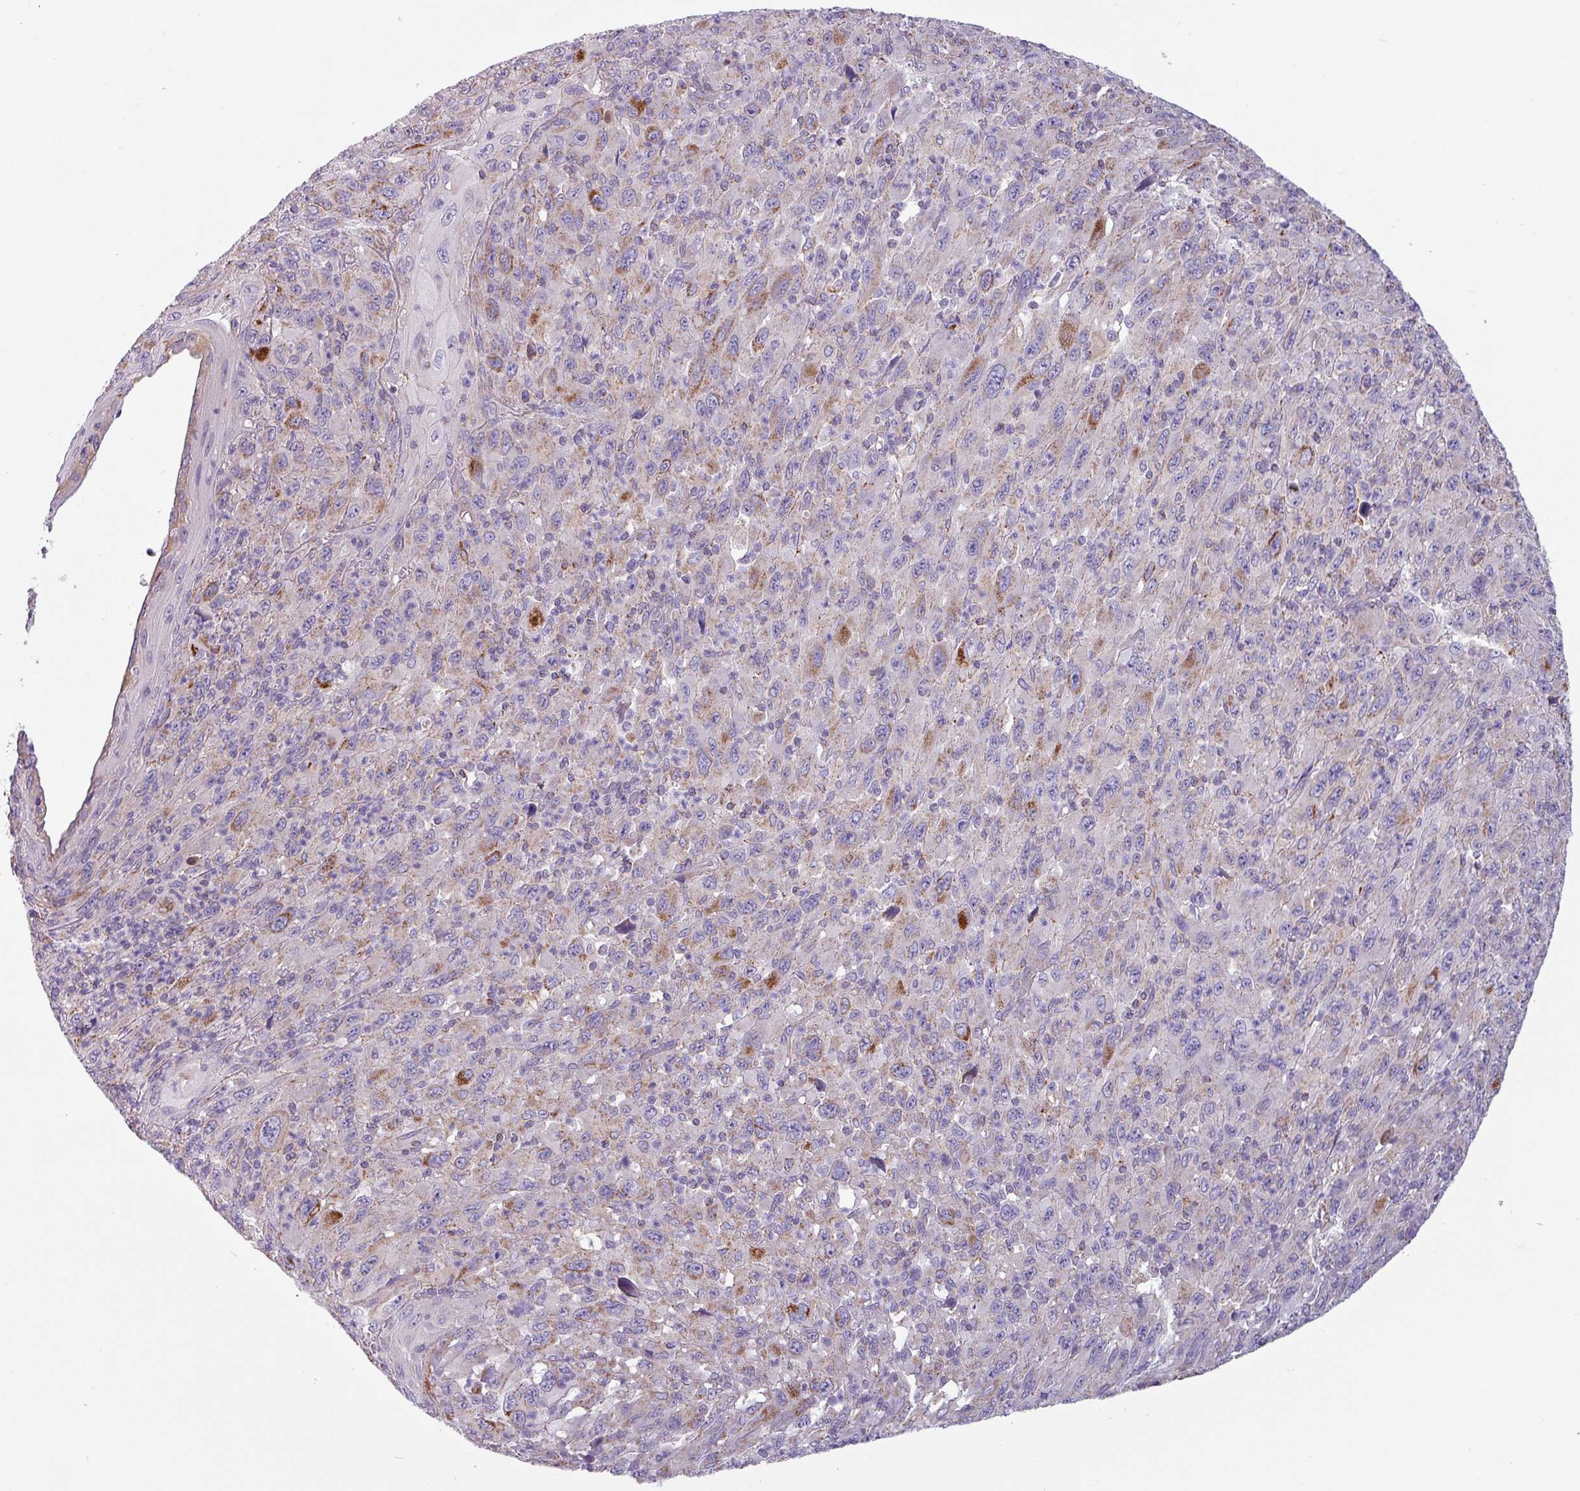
{"staining": {"intensity": "negative", "quantity": "none", "location": "none"}, "tissue": "melanoma", "cell_type": "Tumor cells", "image_type": "cancer", "snomed": [{"axis": "morphology", "description": "Malignant melanoma, Metastatic site"}, {"axis": "topography", "description": "Skin"}], "caption": "This is a histopathology image of immunohistochemistry staining of melanoma, which shows no staining in tumor cells. The staining was performed using DAB to visualize the protein expression in brown, while the nuclei were stained in blue with hematoxylin (Magnification: 20x).", "gene": "CAMK1", "patient": {"sex": "female", "age": 56}}